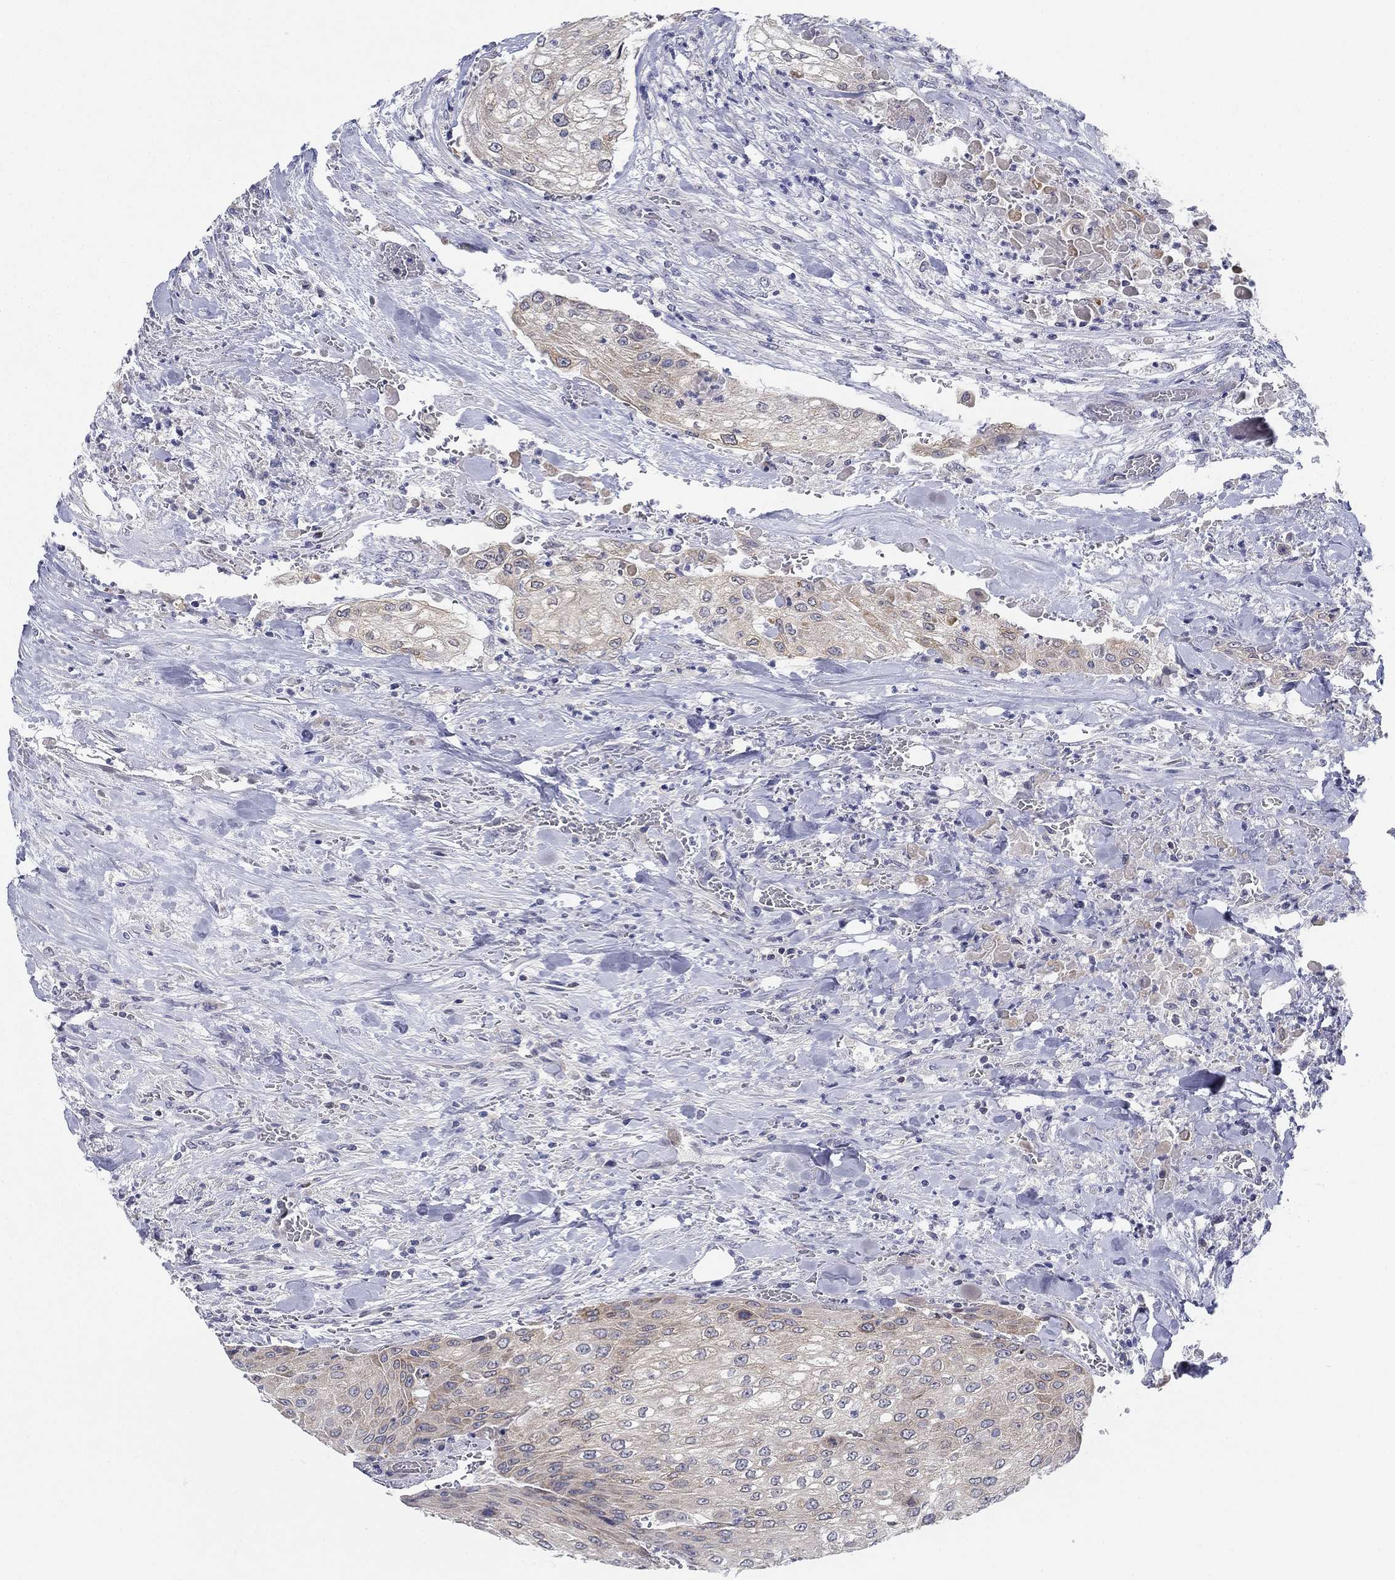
{"staining": {"intensity": "weak", "quantity": "<25%", "location": "cytoplasmic/membranous"}, "tissue": "urothelial cancer", "cell_type": "Tumor cells", "image_type": "cancer", "snomed": [{"axis": "morphology", "description": "Urothelial carcinoma, High grade"}, {"axis": "topography", "description": "Urinary bladder"}], "caption": "IHC of human urothelial carcinoma (high-grade) displays no staining in tumor cells.", "gene": "ERMP1", "patient": {"sex": "male", "age": 62}}